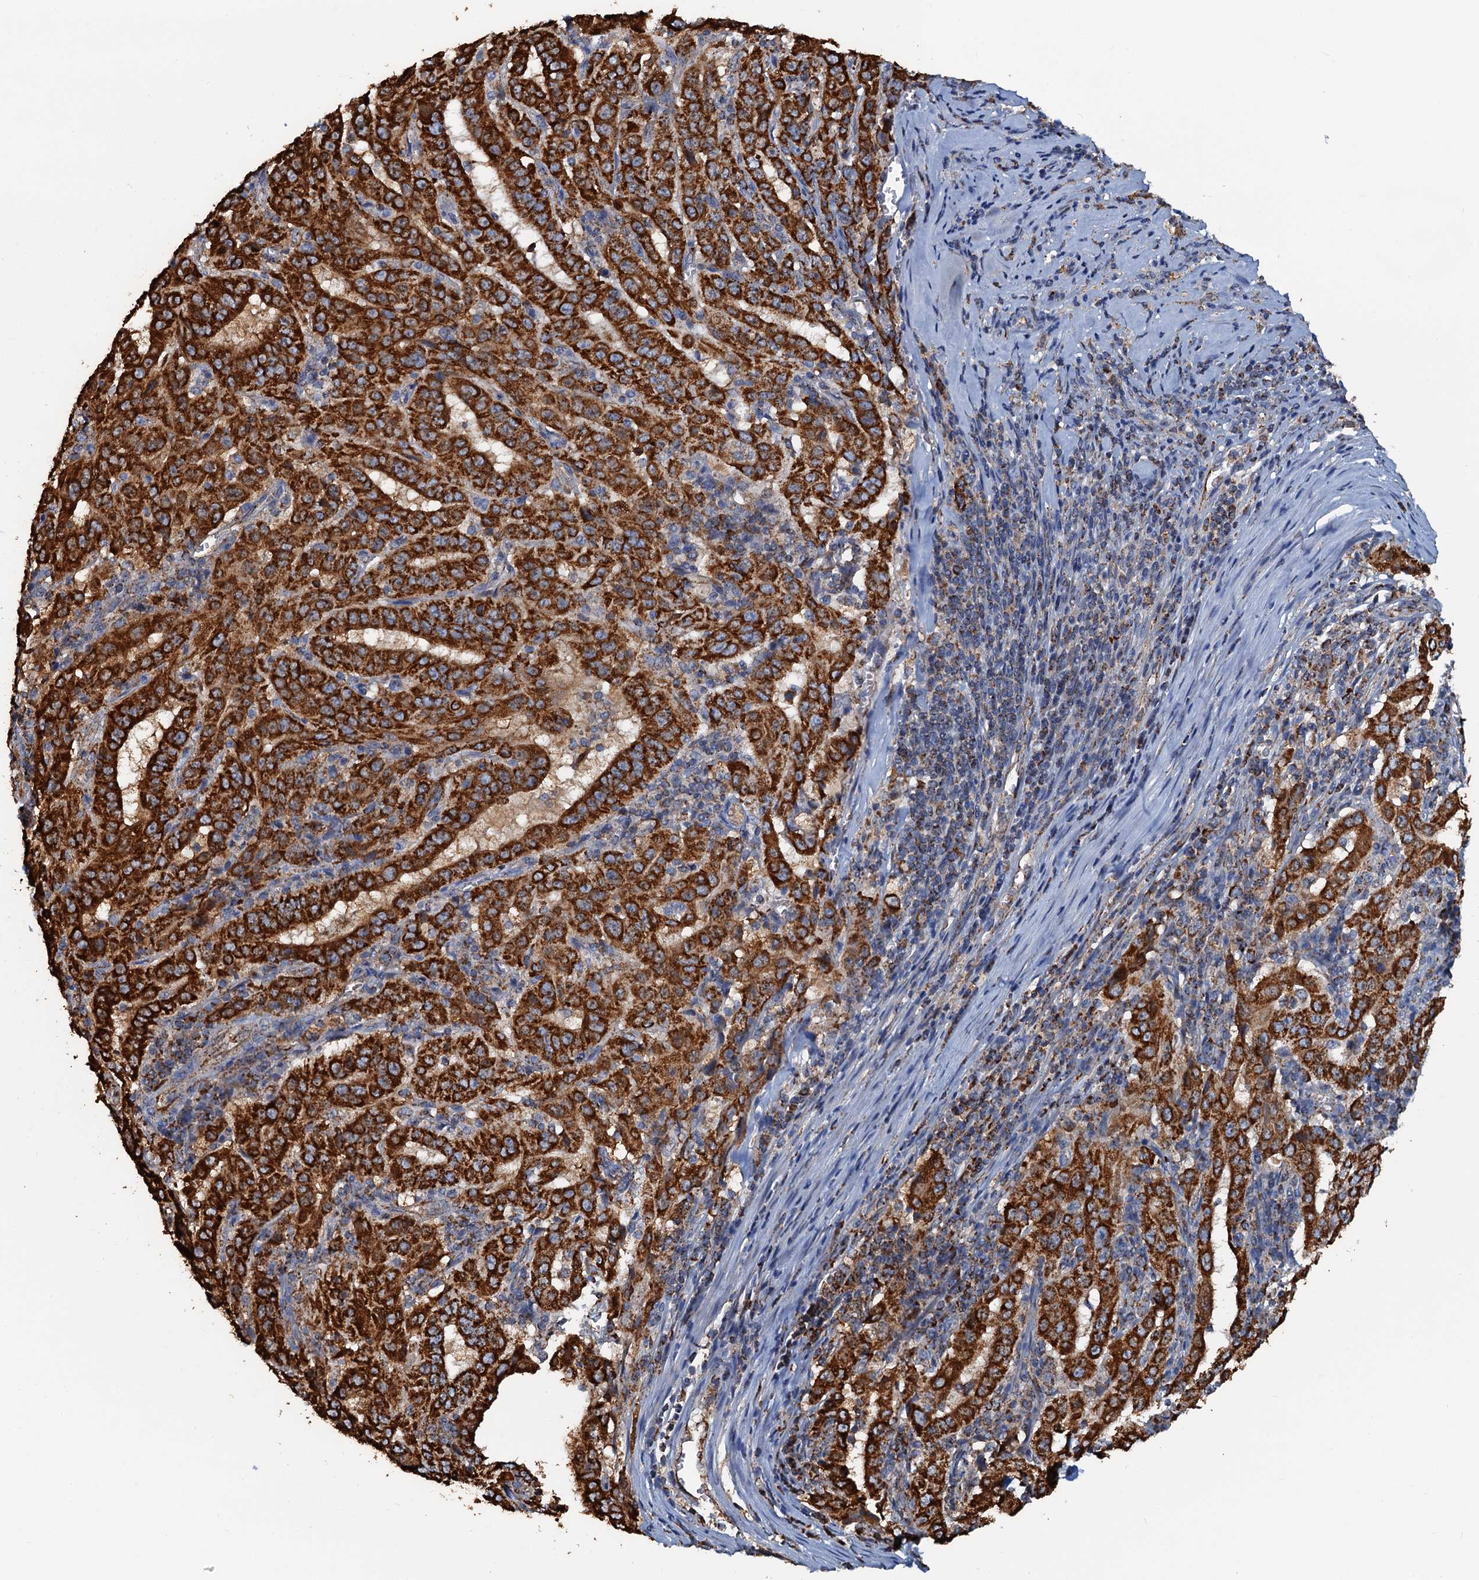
{"staining": {"intensity": "strong", "quantity": ">75%", "location": "cytoplasmic/membranous"}, "tissue": "pancreatic cancer", "cell_type": "Tumor cells", "image_type": "cancer", "snomed": [{"axis": "morphology", "description": "Adenocarcinoma, NOS"}, {"axis": "topography", "description": "Pancreas"}], "caption": "Immunohistochemical staining of human pancreatic adenocarcinoma shows strong cytoplasmic/membranous protein staining in about >75% of tumor cells.", "gene": "AAGAB", "patient": {"sex": "male", "age": 63}}